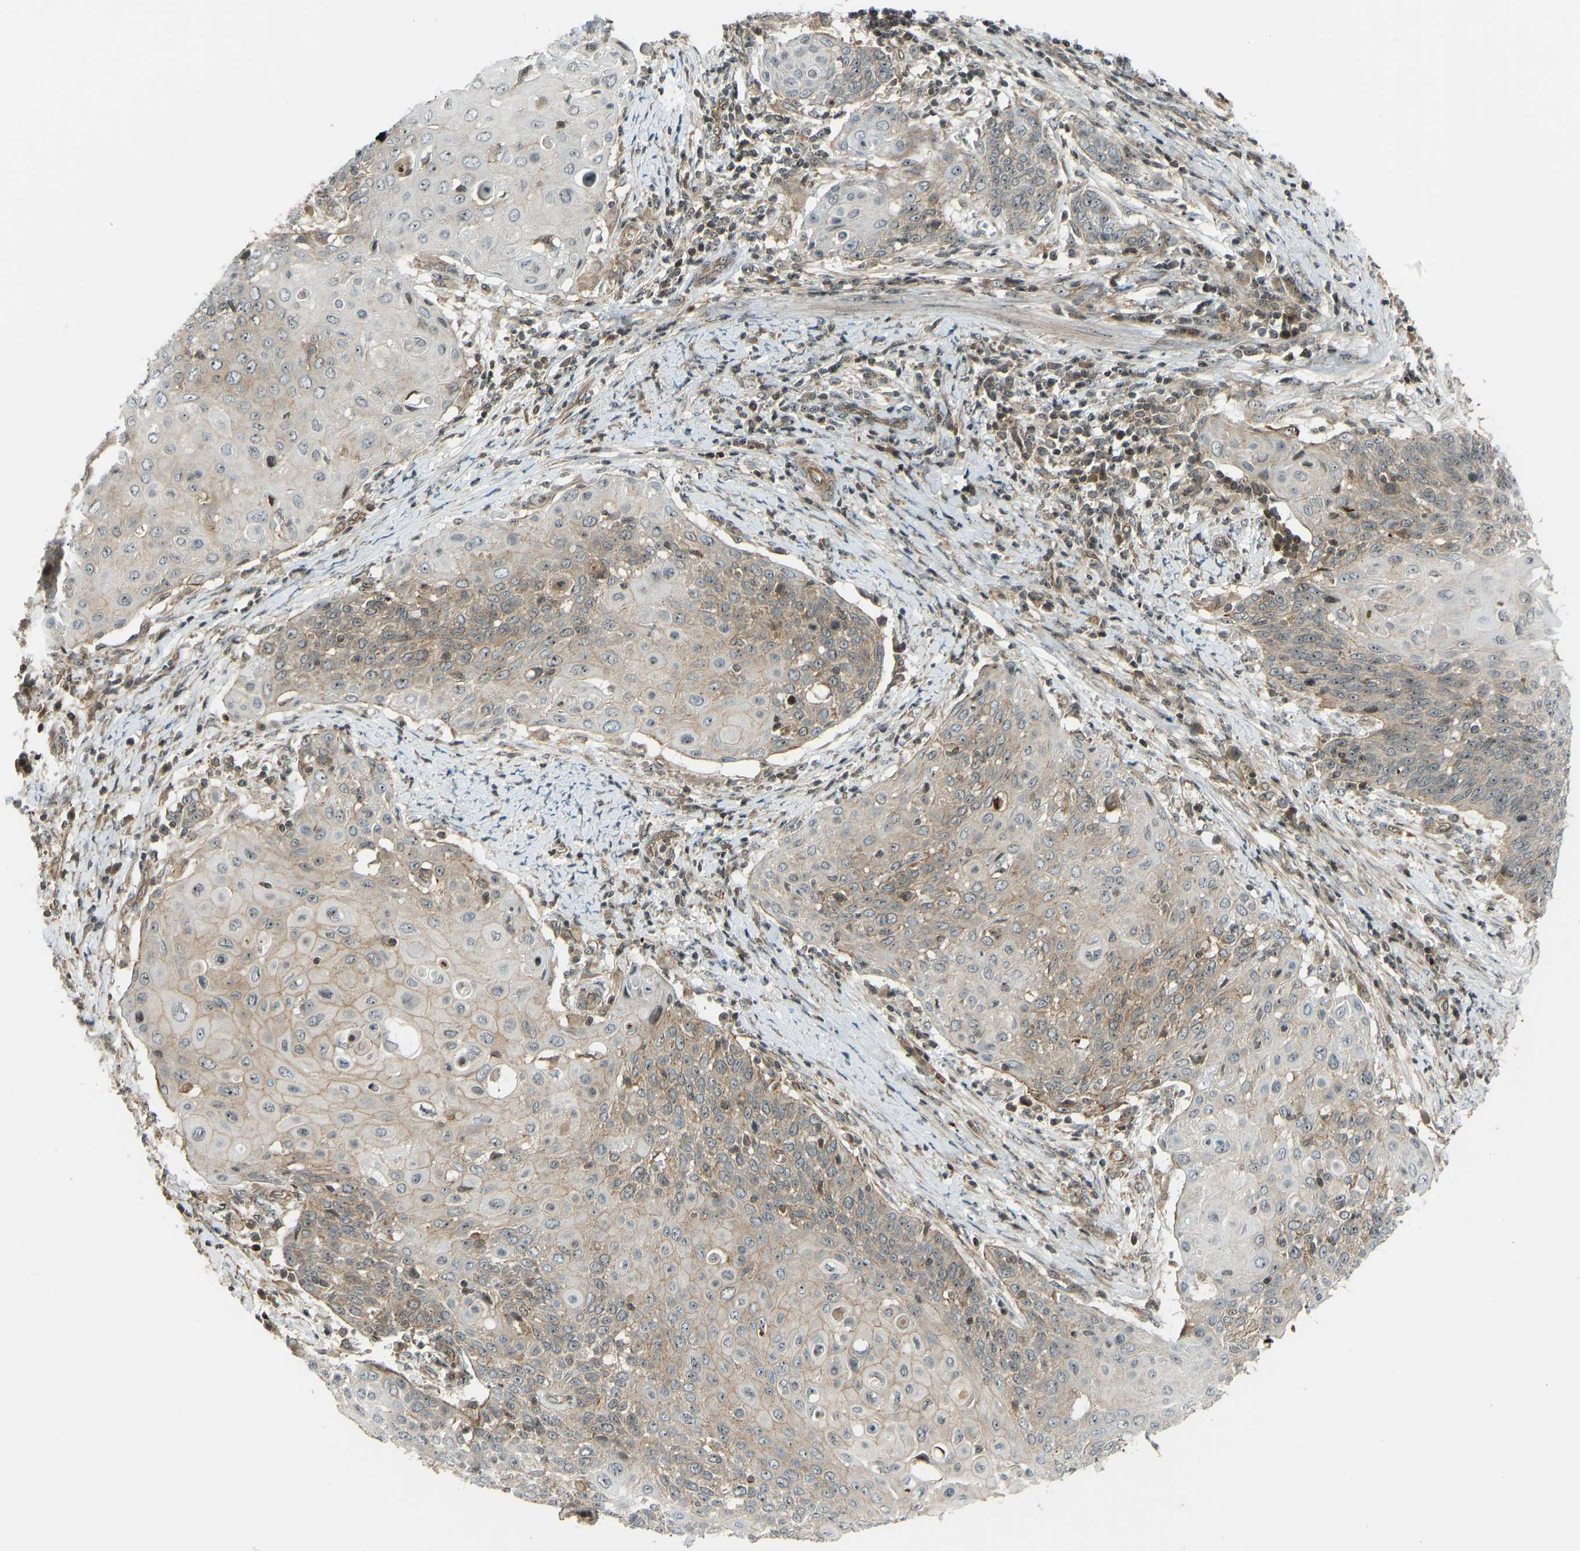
{"staining": {"intensity": "weak", "quantity": ">75%", "location": "cytoplasmic/membranous"}, "tissue": "cervical cancer", "cell_type": "Tumor cells", "image_type": "cancer", "snomed": [{"axis": "morphology", "description": "Squamous cell carcinoma, NOS"}, {"axis": "topography", "description": "Cervix"}], "caption": "This micrograph shows IHC staining of human cervical cancer, with low weak cytoplasmic/membranous positivity in approximately >75% of tumor cells.", "gene": "SVOPL", "patient": {"sex": "female", "age": 39}}